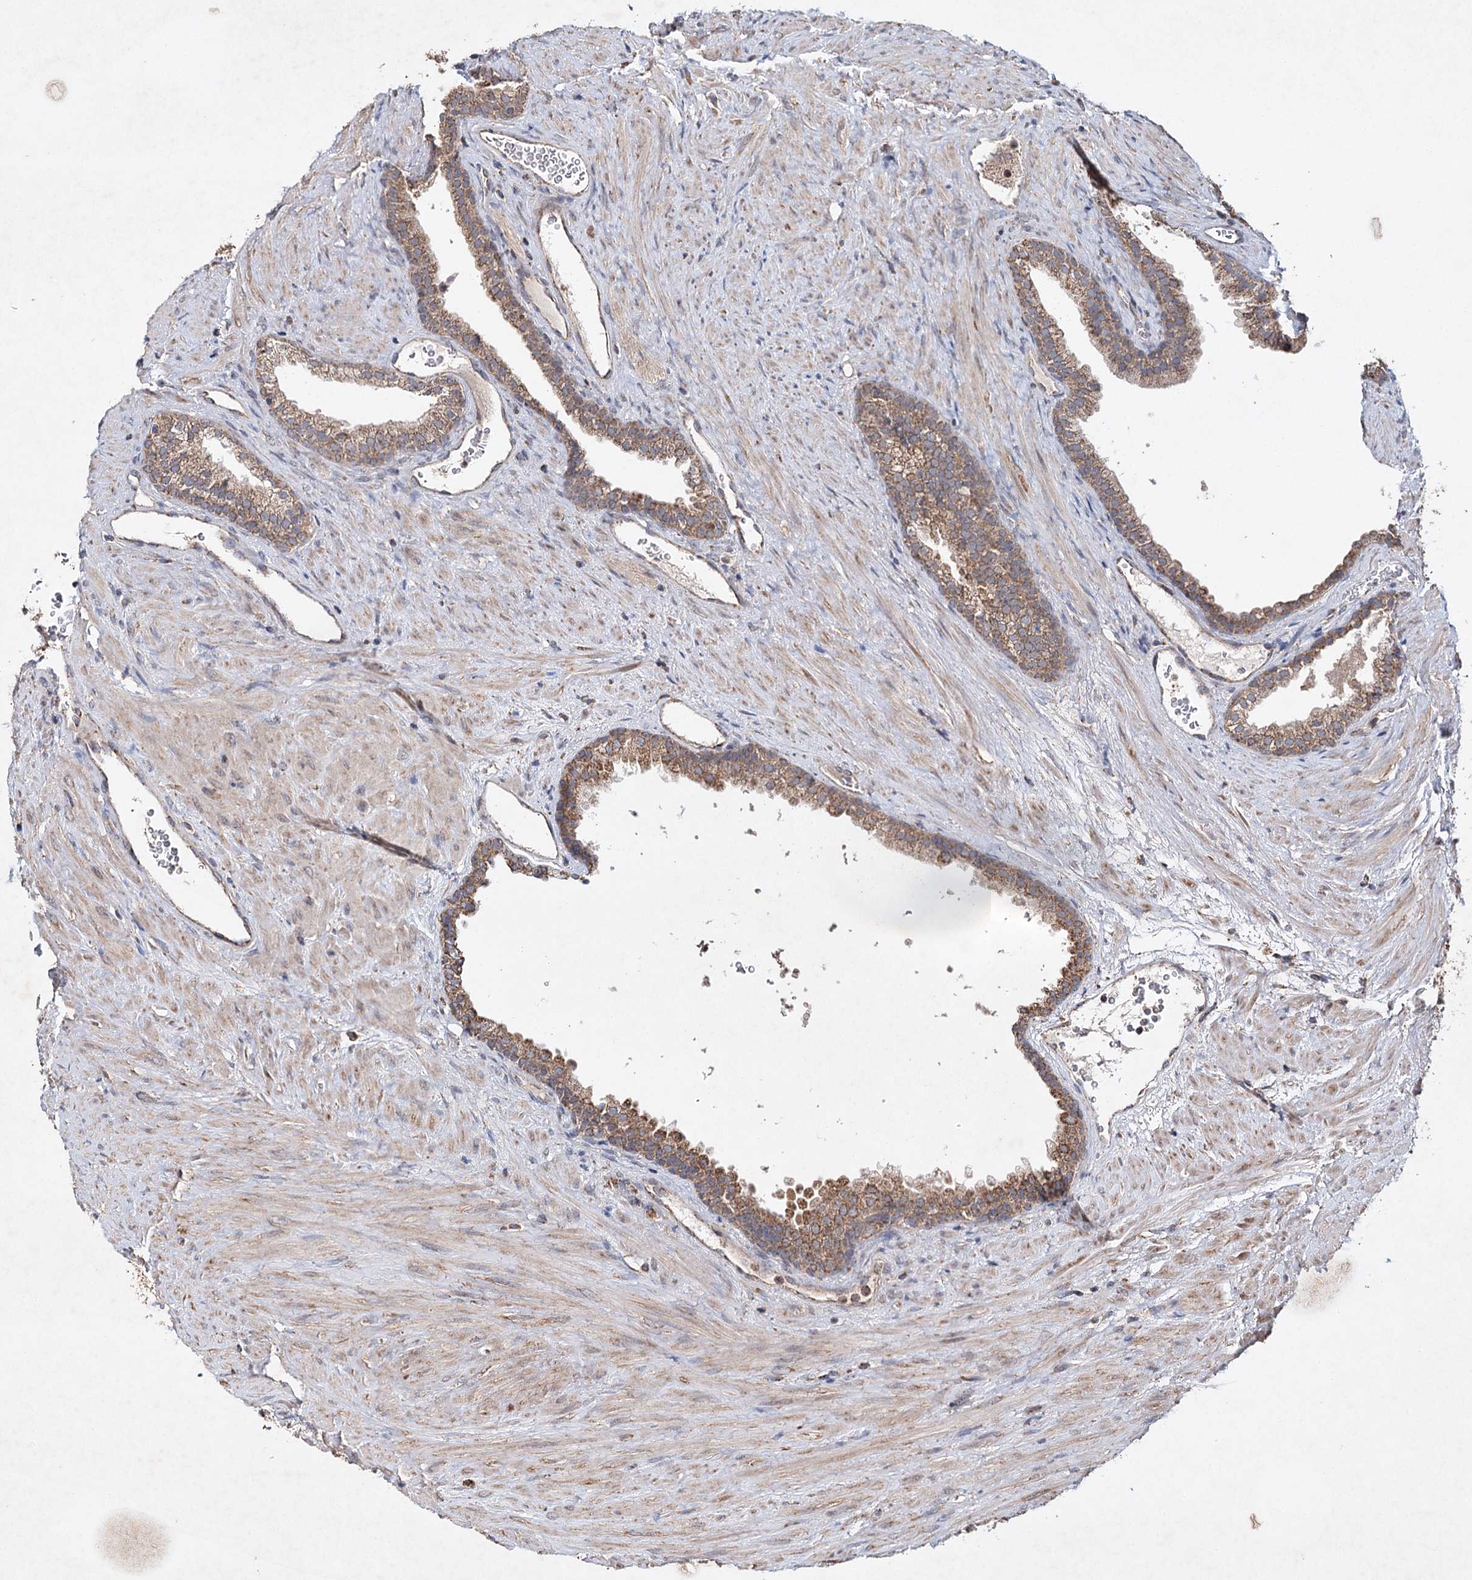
{"staining": {"intensity": "moderate", "quantity": ">75%", "location": "cytoplasmic/membranous"}, "tissue": "prostate", "cell_type": "Glandular cells", "image_type": "normal", "snomed": [{"axis": "morphology", "description": "Normal tissue, NOS"}, {"axis": "topography", "description": "Prostate"}], "caption": "A brown stain highlights moderate cytoplasmic/membranous expression of a protein in glandular cells of unremarkable prostate. The protein is shown in brown color, while the nuclei are stained blue.", "gene": "PIK3CB", "patient": {"sex": "male", "age": 76}}